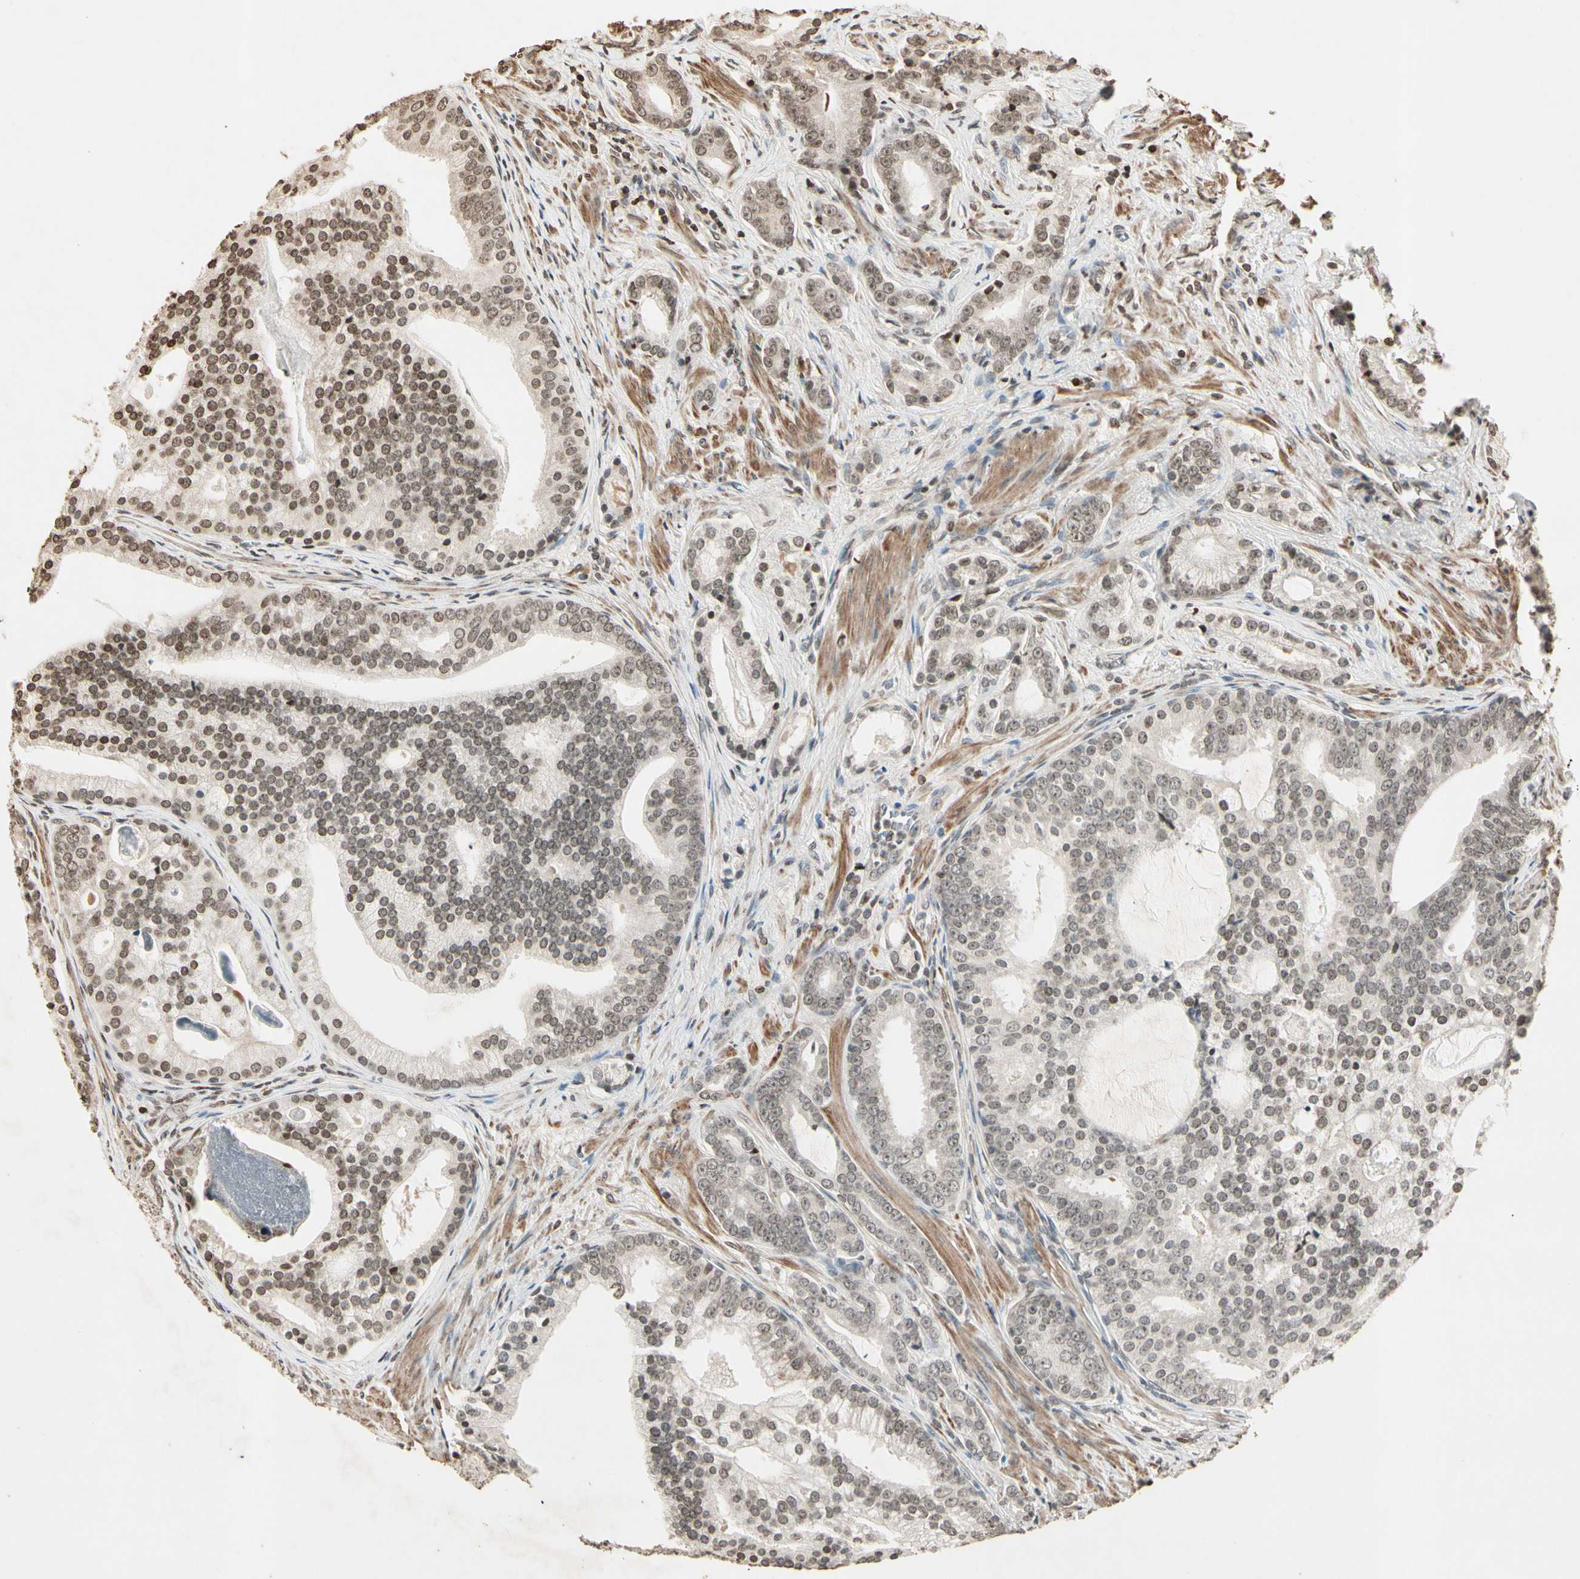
{"staining": {"intensity": "weak", "quantity": "25%-75%", "location": "nuclear"}, "tissue": "prostate cancer", "cell_type": "Tumor cells", "image_type": "cancer", "snomed": [{"axis": "morphology", "description": "Adenocarcinoma, Low grade"}, {"axis": "topography", "description": "Prostate"}], "caption": "This image exhibits IHC staining of human prostate adenocarcinoma (low-grade), with low weak nuclear staining in approximately 25%-75% of tumor cells.", "gene": "TOP1", "patient": {"sex": "male", "age": 58}}